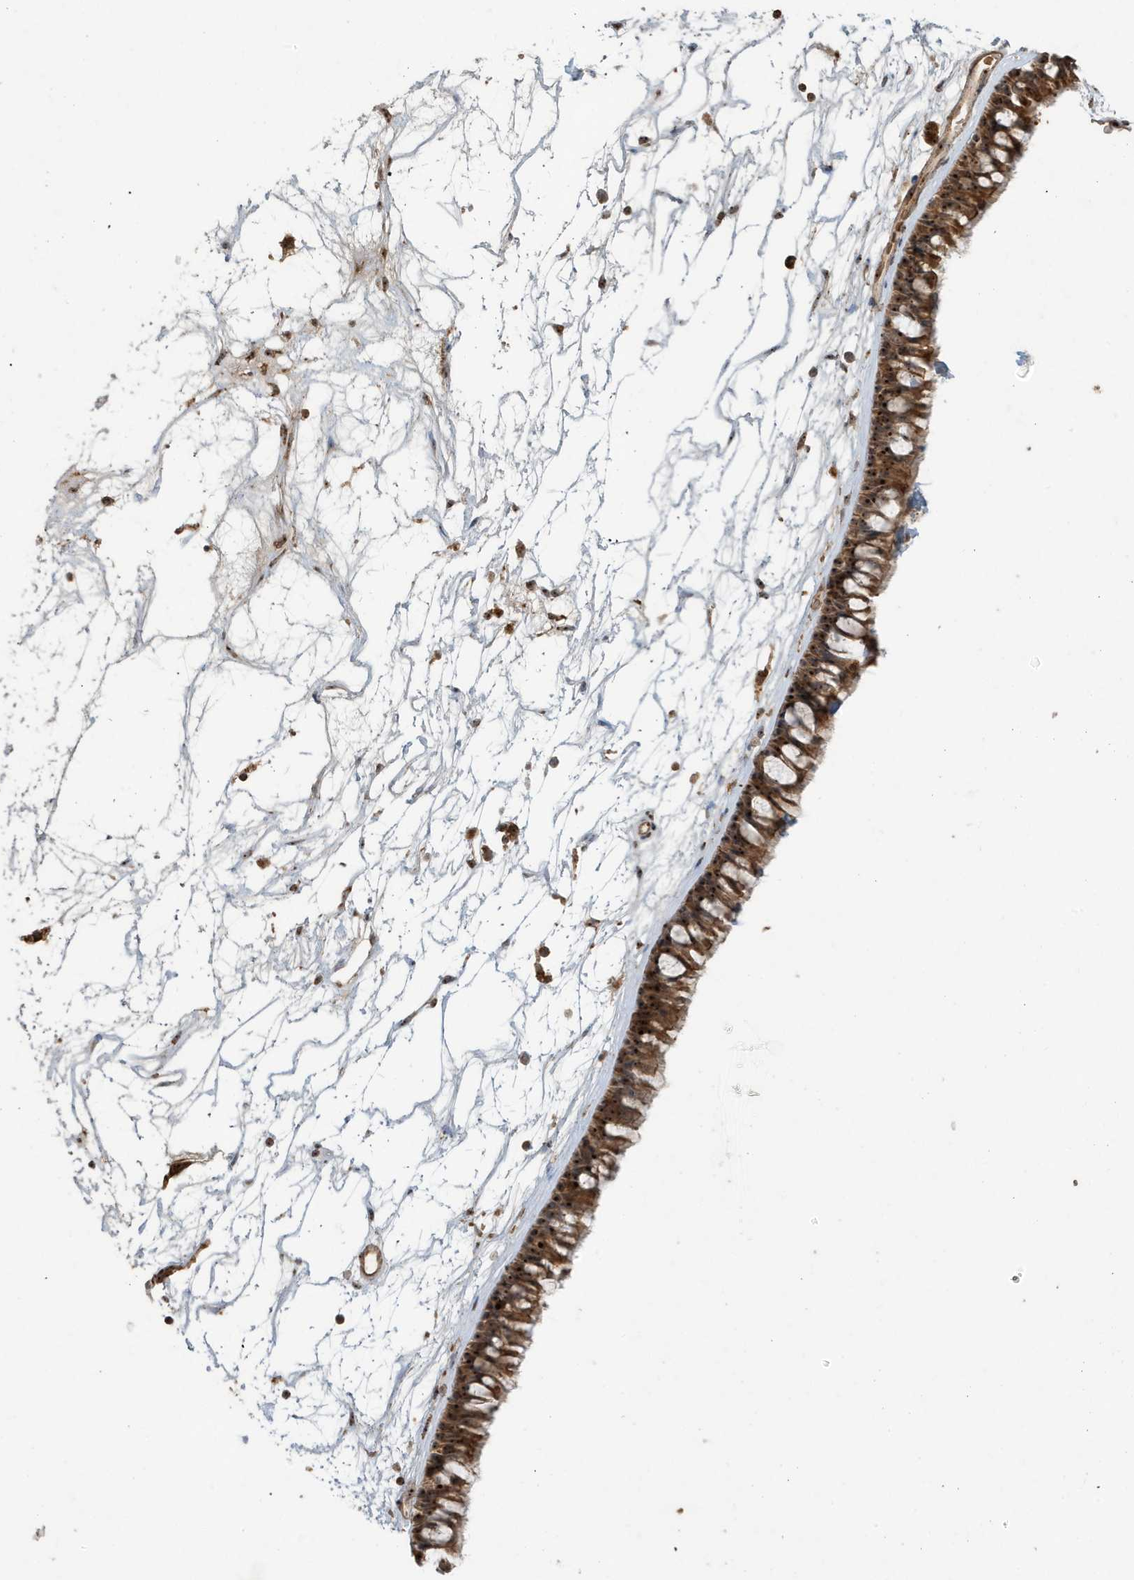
{"staining": {"intensity": "moderate", "quantity": ">75%", "location": "cytoplasmic/membranous,nuclear"}, "tissue": "nasopharynx", "cell_type": "Respiratory epithelial cells", "image_type": "normal", "snomed": [{"axis": "morphology", "description": "Normal tissue, NOS"}, {"axis": "topography", "description": "Nasopharynx"}], "caption": "Immunohistochemical staining of unremarkable human nasopharynx exhibits moderate cytoplasmic/membranous,nuclear protein staining in approximately >75% of respiratory epithelial cells.", "gene": "ABCB9", "patient": {"sex": "male", "age": 64}}